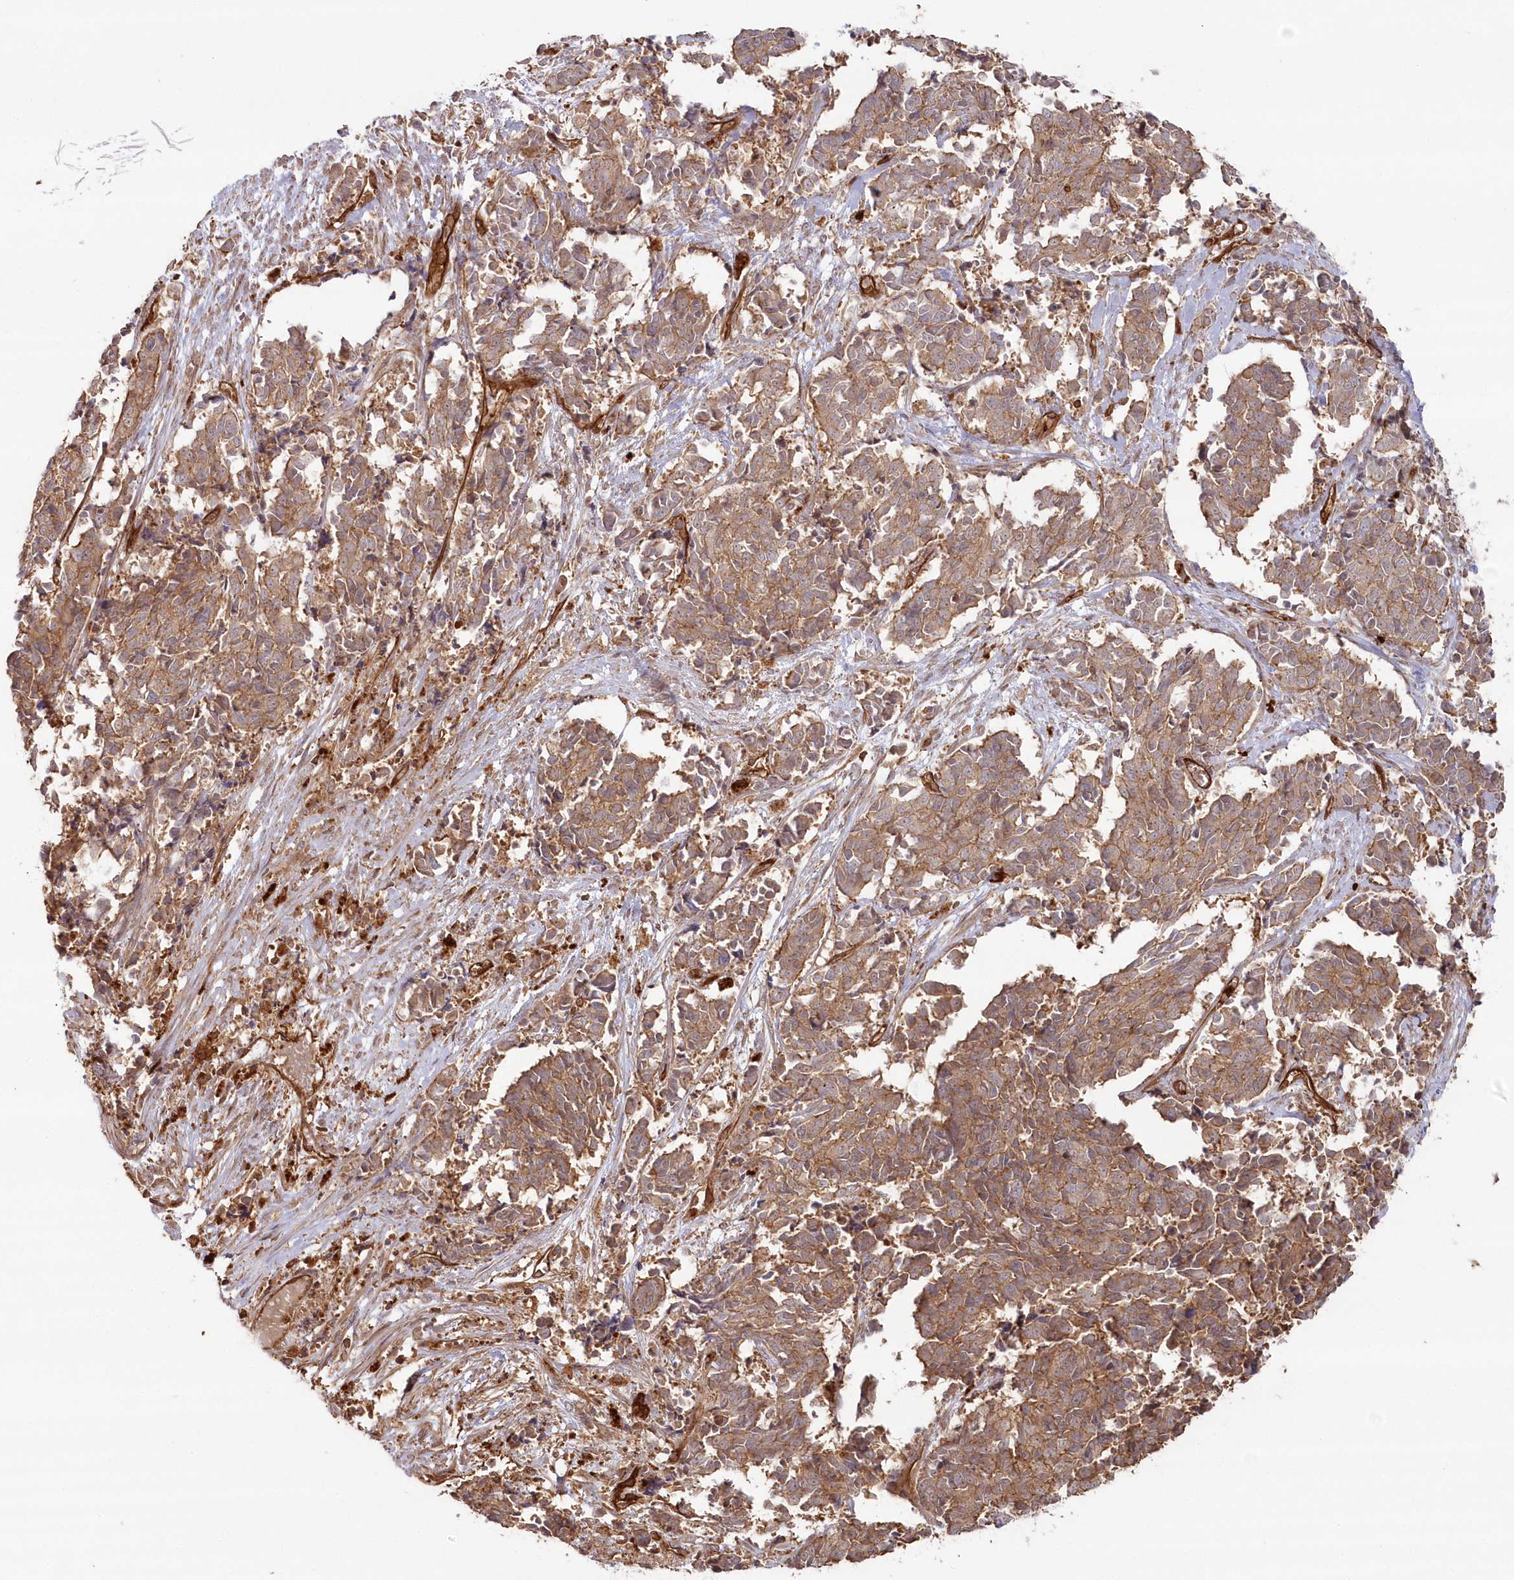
{"staining": {"intensity": "moderate", "quantity": ">75%", "location": "cytoplasmic/membranous"}, "tissue": "cervical cancer", "cell_type": "Tumor cells", "image_type": "cancer", "snomed": [{"axis": "morphology", "description": "Normal tissue, NOS"}, {"axis": "morphology", "description": "Squamous cell carcinoma, NOS"}, {"axis": "topography", "description": "Cervix"}], "caption": "A micrograph showing moderate cytoplasmic/membranous positivity in approximately >75% of tumor cells in cervical squamous cell carcinoma, as visualized by brown immunohistochemical staining.", "gene": "RGCC", "patient": {"sex": "female", "age": 35}}